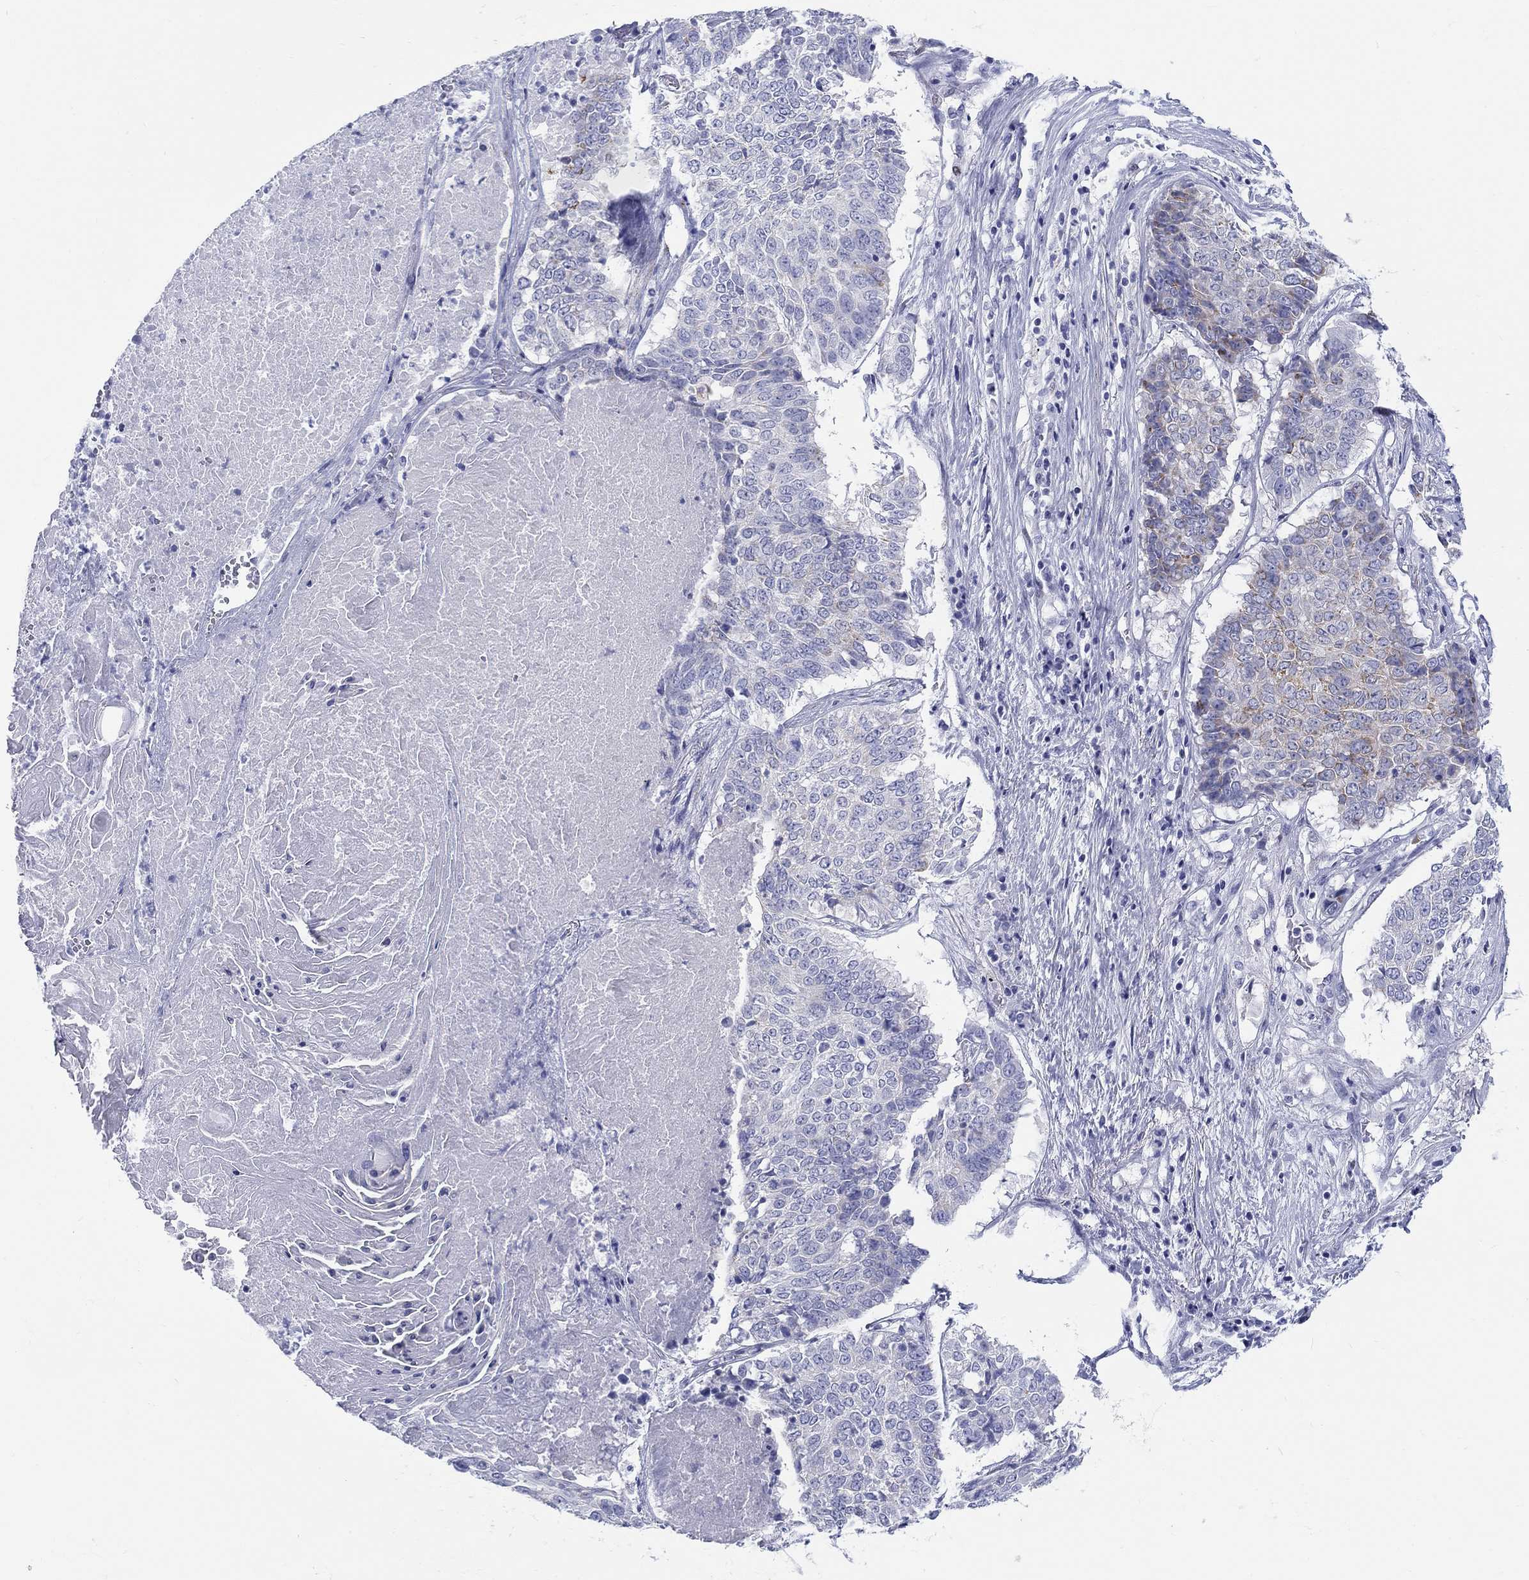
{"staining": {"intensity": "weak", "quantity": "<25%", "location": "cytoplasmic/membranous"}, "tissue": "lung cancer", "cell_type": "Tumor cells", "image_type": "cancer", "snomed": [{"axis": "morphology", "description": "Squamous cell carcinoma, NOS"}, {"axis": "topography", "description": "Lung"}], "caption": "A histopathology image of human lung cancer is negative for staining in tumor cells.", "gene": "H1-1", "patient": {"sex": "male", "age": 64}}